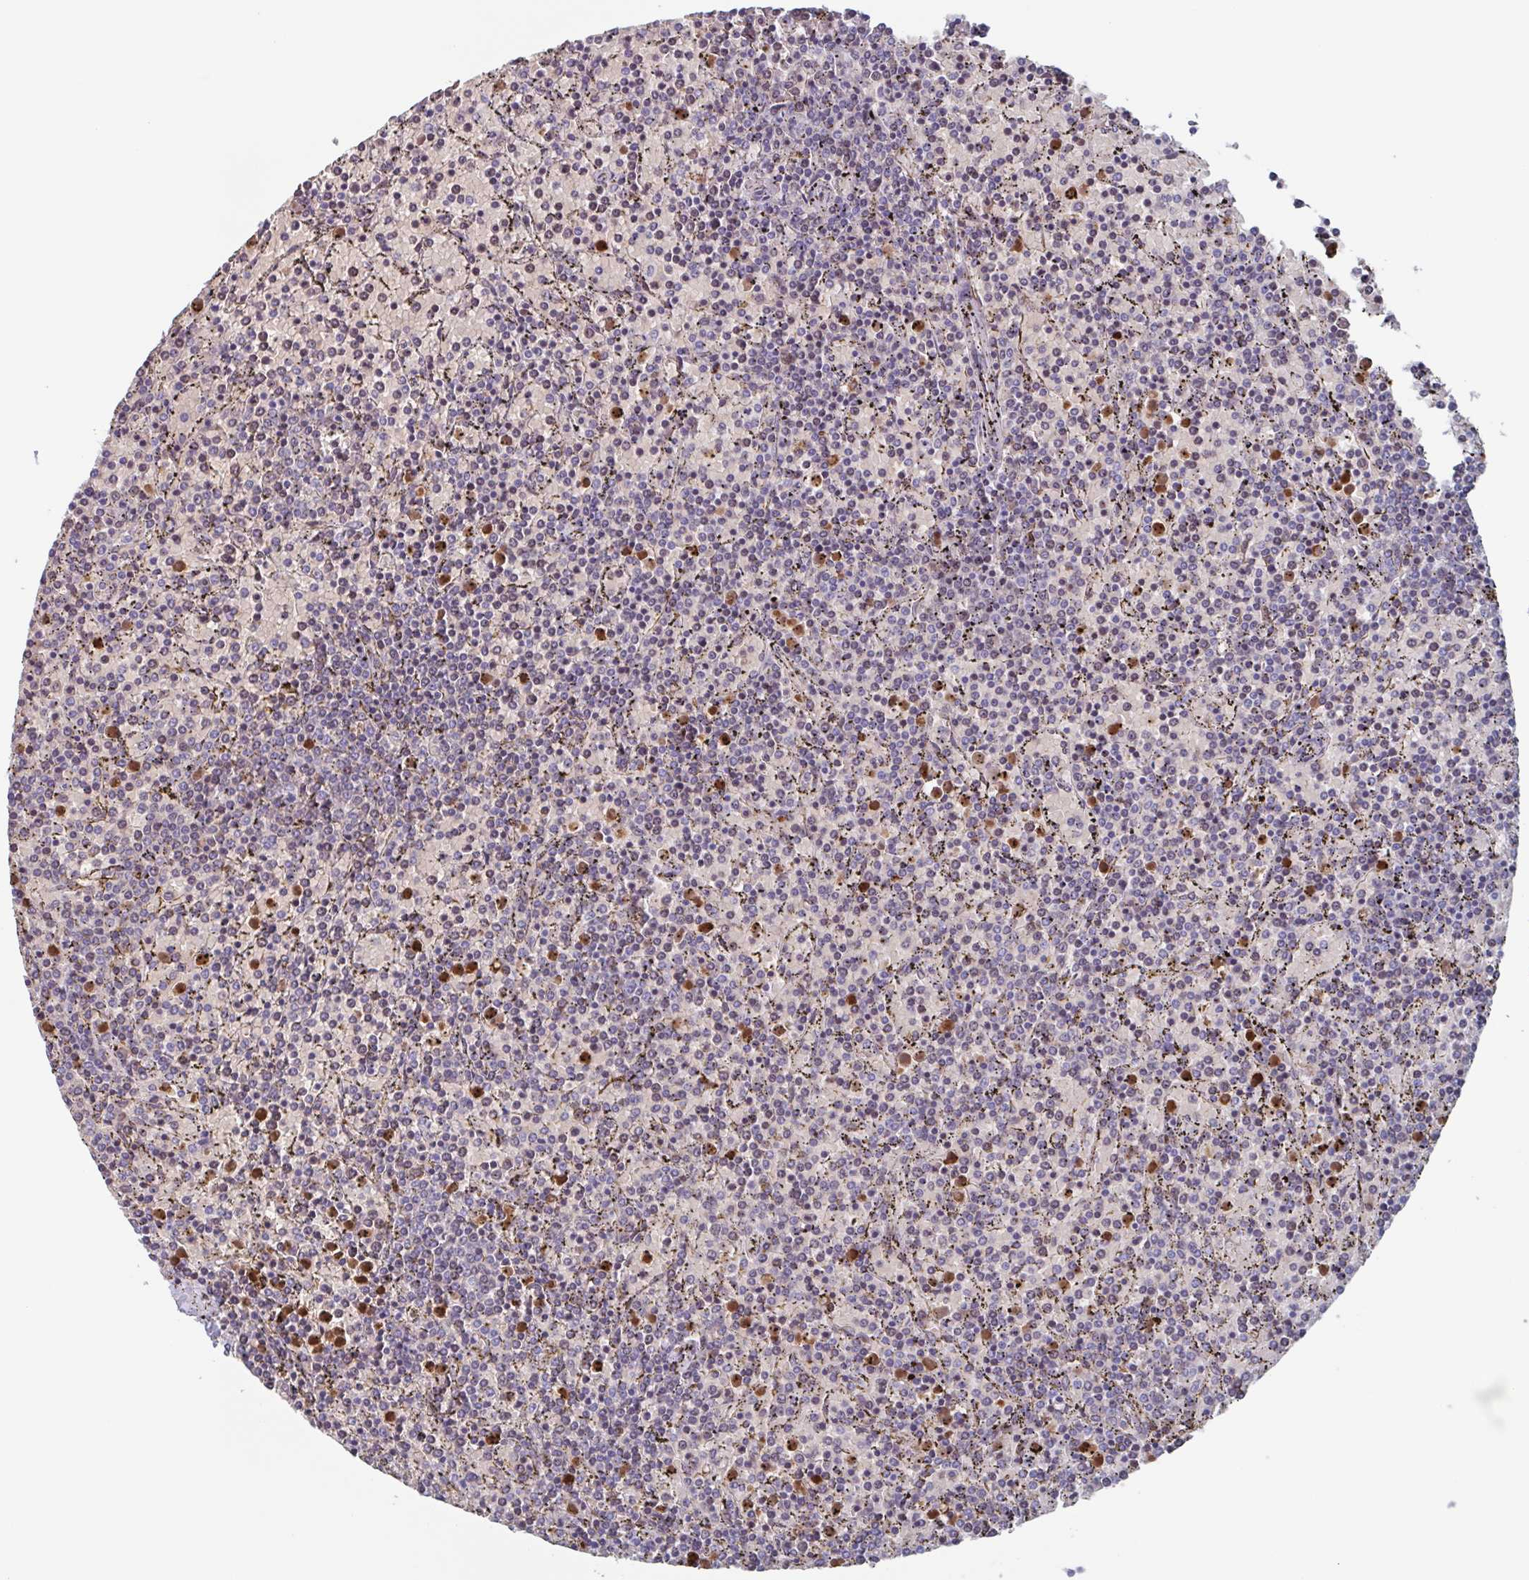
{"staining": {"intensity": "negative", "quantity": "none", "location": "none"}, "tissue": "lymphoma", "cell_type": "Tumor cells", "image_type": "cancer", "snomed": [{"axis": "morphology", "description": "Malignant lymphoma, non-Hodgkin's type, Low grade"}, {"axis": "topography", "description": "Spleen"}], "caption": "The image exhibits no significant expression in tumor cells of low-grade malignant lymphoma, non-Hodgkin's type.", "gene": "BPI", "patient": {"sex": "female", "age": 77}}